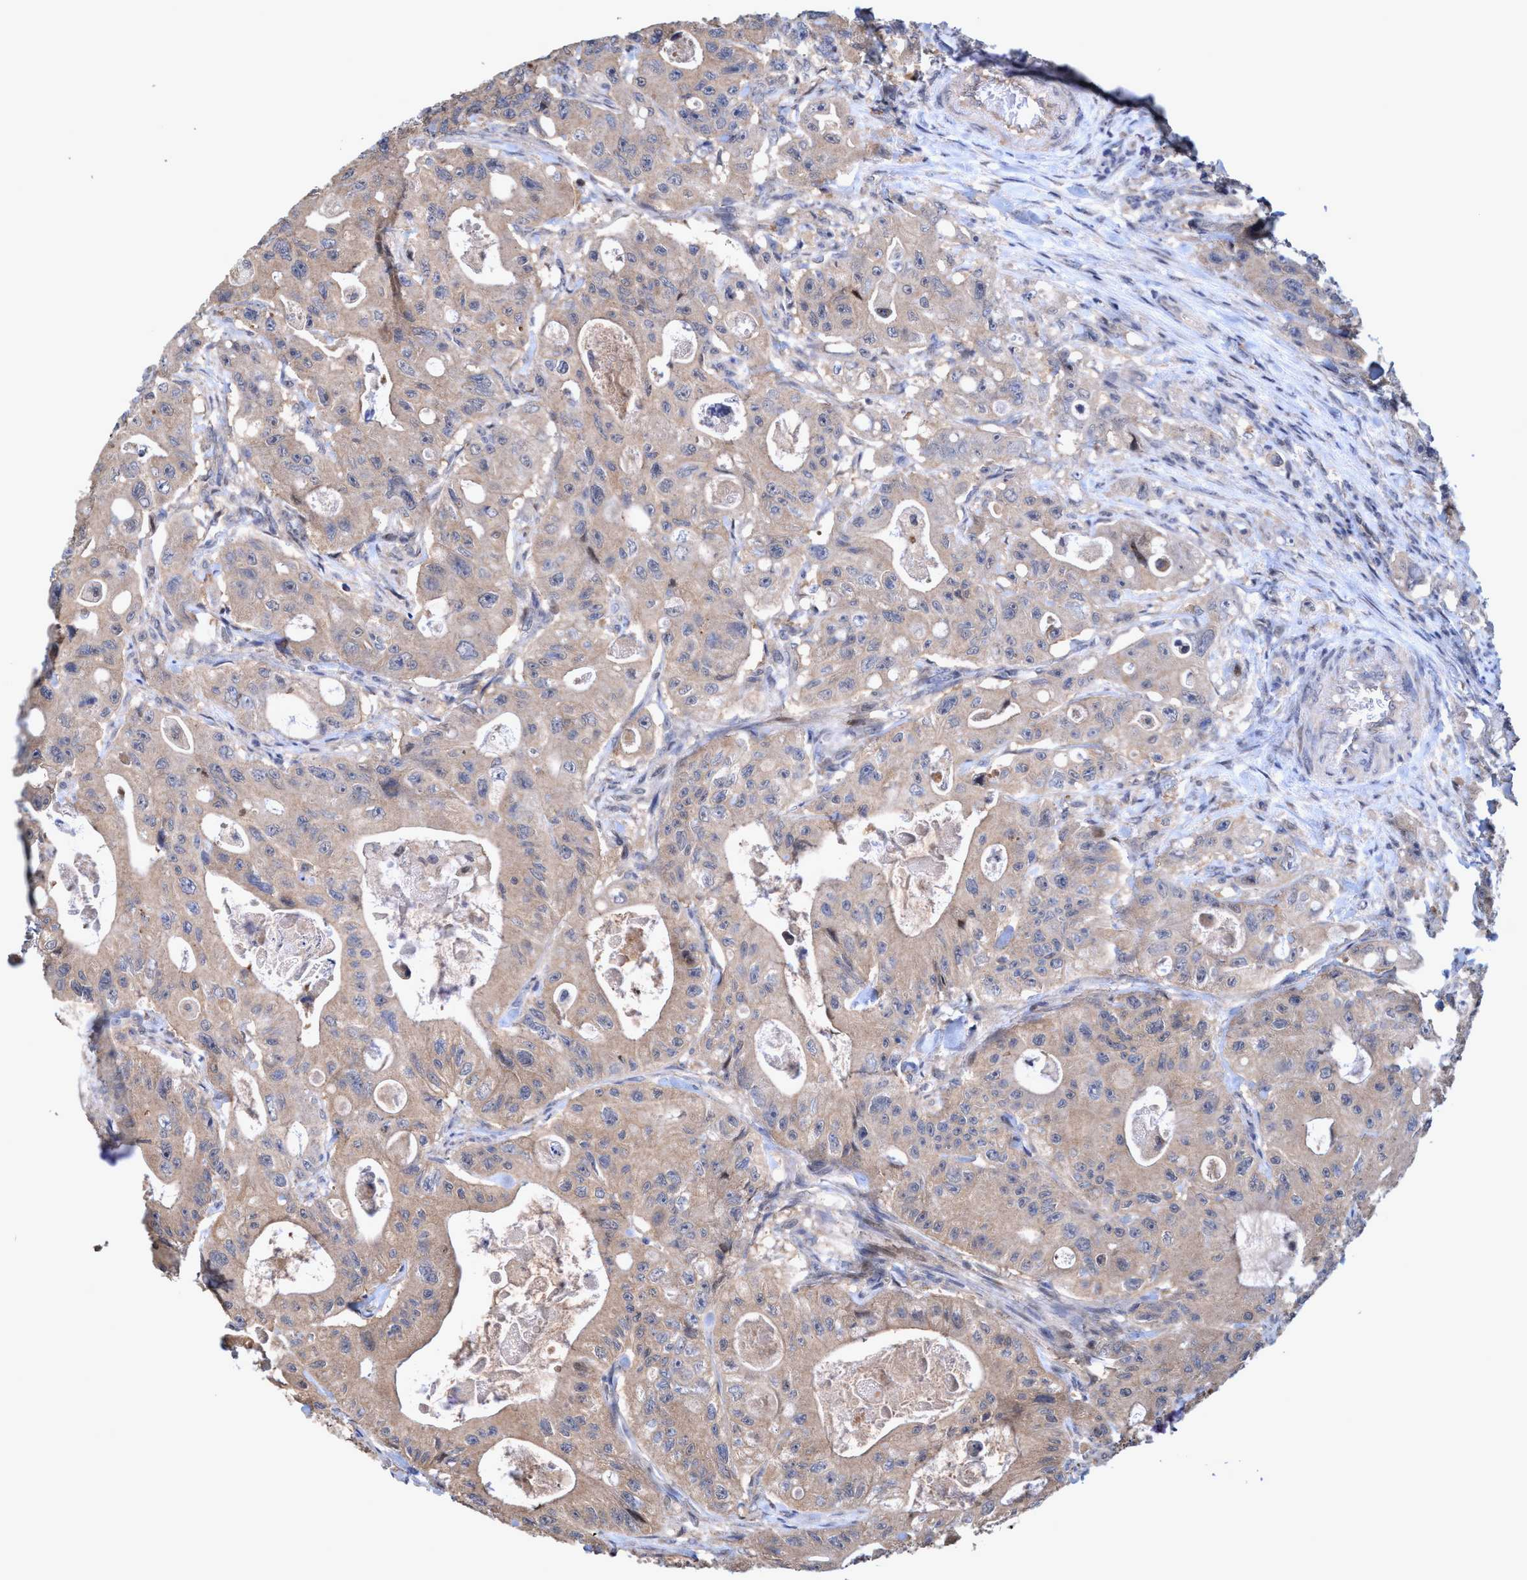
{"staining": {"intensity": "weak", "quantity": ">75%", "location": "cytoplasmic/membranous"}, "tissue": "colorectal cancer", "cell_type": "Tumor cells", "image_type": "cancer", "snomed": [{"axis": "morphology", "description": "Adenocarcinoma, NOS"}, {"axis": "topography", "description": "Colon"}], "caption": "Brown immunohistochemical staining in colorectal cancer (adenocarcinoma) reveals weak cytoplasmic/membranous expression in about >75% of tumor cells.", "gene": "ZNF677", "patient": {"sex": "female", "age": 46}}